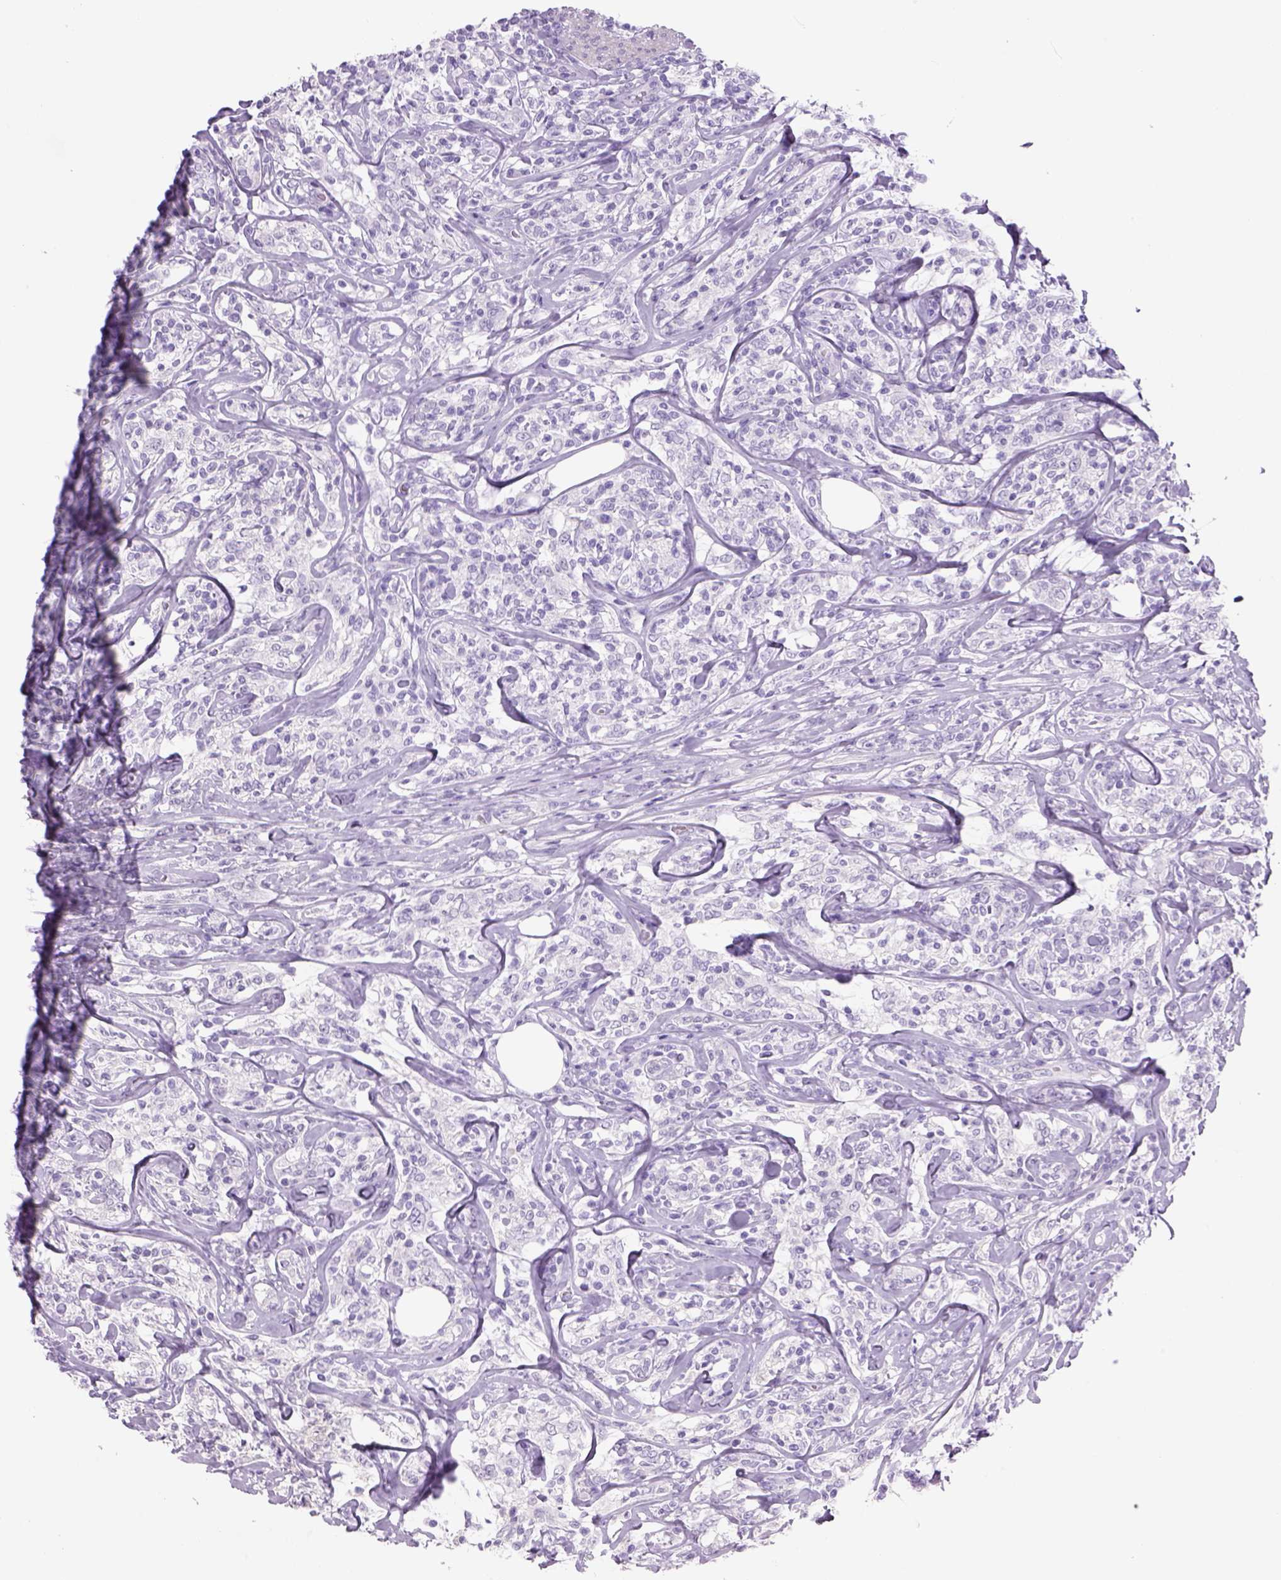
{"staining": {"intensity": "negative", "quantity": "none", "location": "none"}, "tissue": "lymphoma", "cell_type": "Tumor cells", "image_type": "cancer", "snomed": [{"axis": "morphology", "description": "Malignant lymphoma, non-Hodgkin's type, High grade"}, {"axis": "topography", "description": "Lymph node"}], "caption": "Micrograph shows no significant protein staining in tumor cells of lymphoma. Brightfield microscopy of immunohistochemistry stained with DAB (3,3'-diaminobenzidine) (brown) and hematoxylin (blue), captured at high magnification.", "gene": "TENM4", "patient": {"sex": "female", "age": 84}}